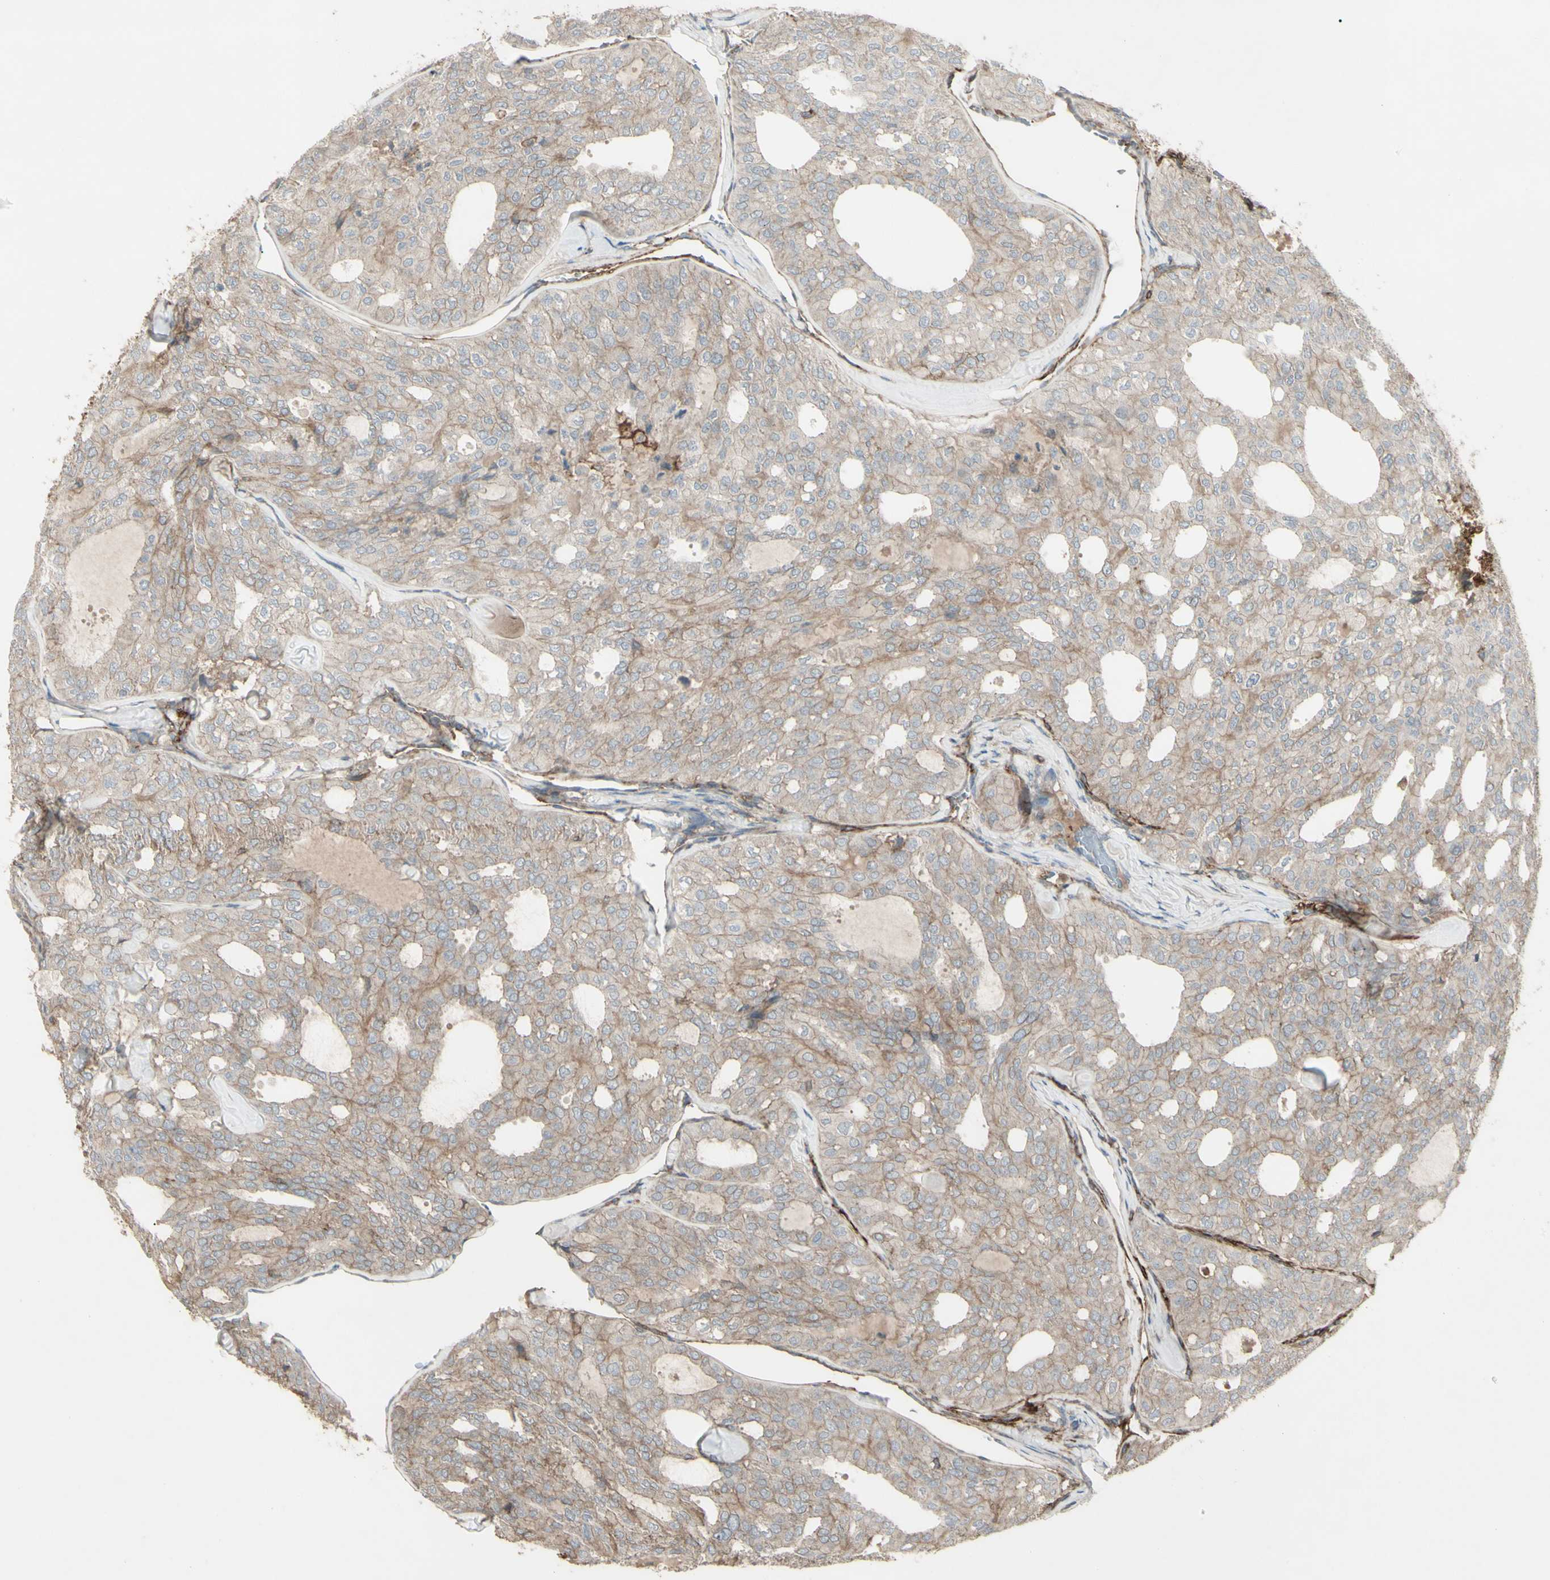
{"staining": {"intensity": "weak", "quantity": "25%-75%", "location": "cytoplasmic/membranous"}, "tissue": "thyroid cancer", "cell_type": "Tumor cells", "image_type": "cancer", "snomed": [{"axis": "morphology", "description": "Follicular adenoma carcinoma, NOS"}, {"axis": "topography", "description": "Thyroid gland"}], "caption": "Immunohistochemistry (IHC) micrograph of neoplastic tissue: thyroid follicular adenoma carcinoma stained using IHC exhibits low levels of weak protein expression localized specifically in the cytoplasmic/membranous of tumor cells, appearing as a cytoplasmic/membranous brown color.", "gene": "CD276", "patient": {"sex": "male", "age": 75}}